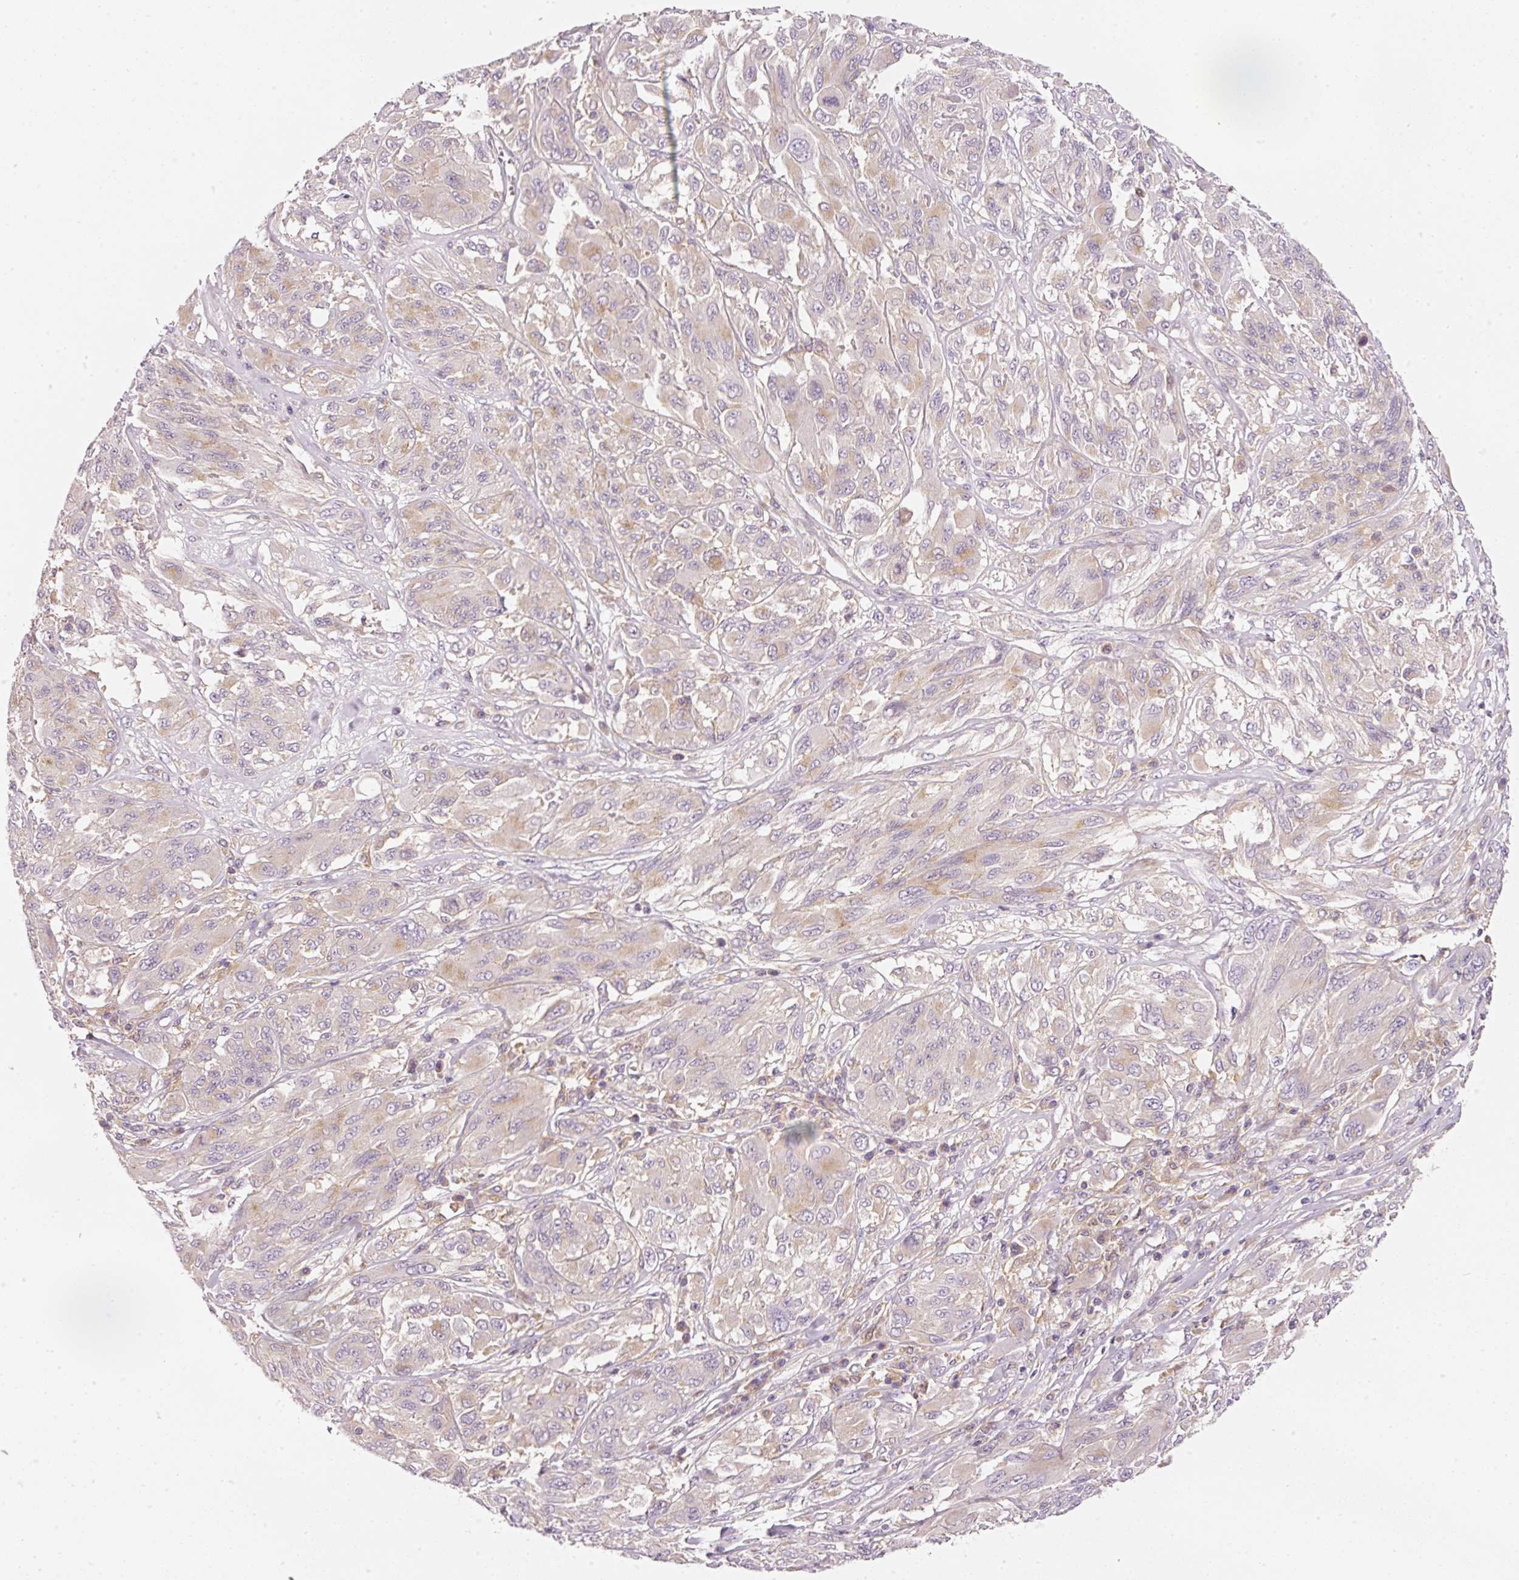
{"staining": {"intensity": "weak", "quantity": "<25%", "location": "cytoplasmic/membranous"}, "tissue": "melanoma", "cell_type": "Tumor cells", "image_type": "cancer", "snomed": [{"axis": "morphology", "description": "Malignant melanoma, NOS"}, {"axis": "topography", "description": "Skin"}], "caption": "Micrograph shows no protein positivity in tumor cells of malignant melanoma tissue. (DAB (3,3'-diaminobenzidine) IHC visualized using brightfield microscopy, high magnification).", "gene": "NAPA", "patient": {"sex": "female", "age": 91}}